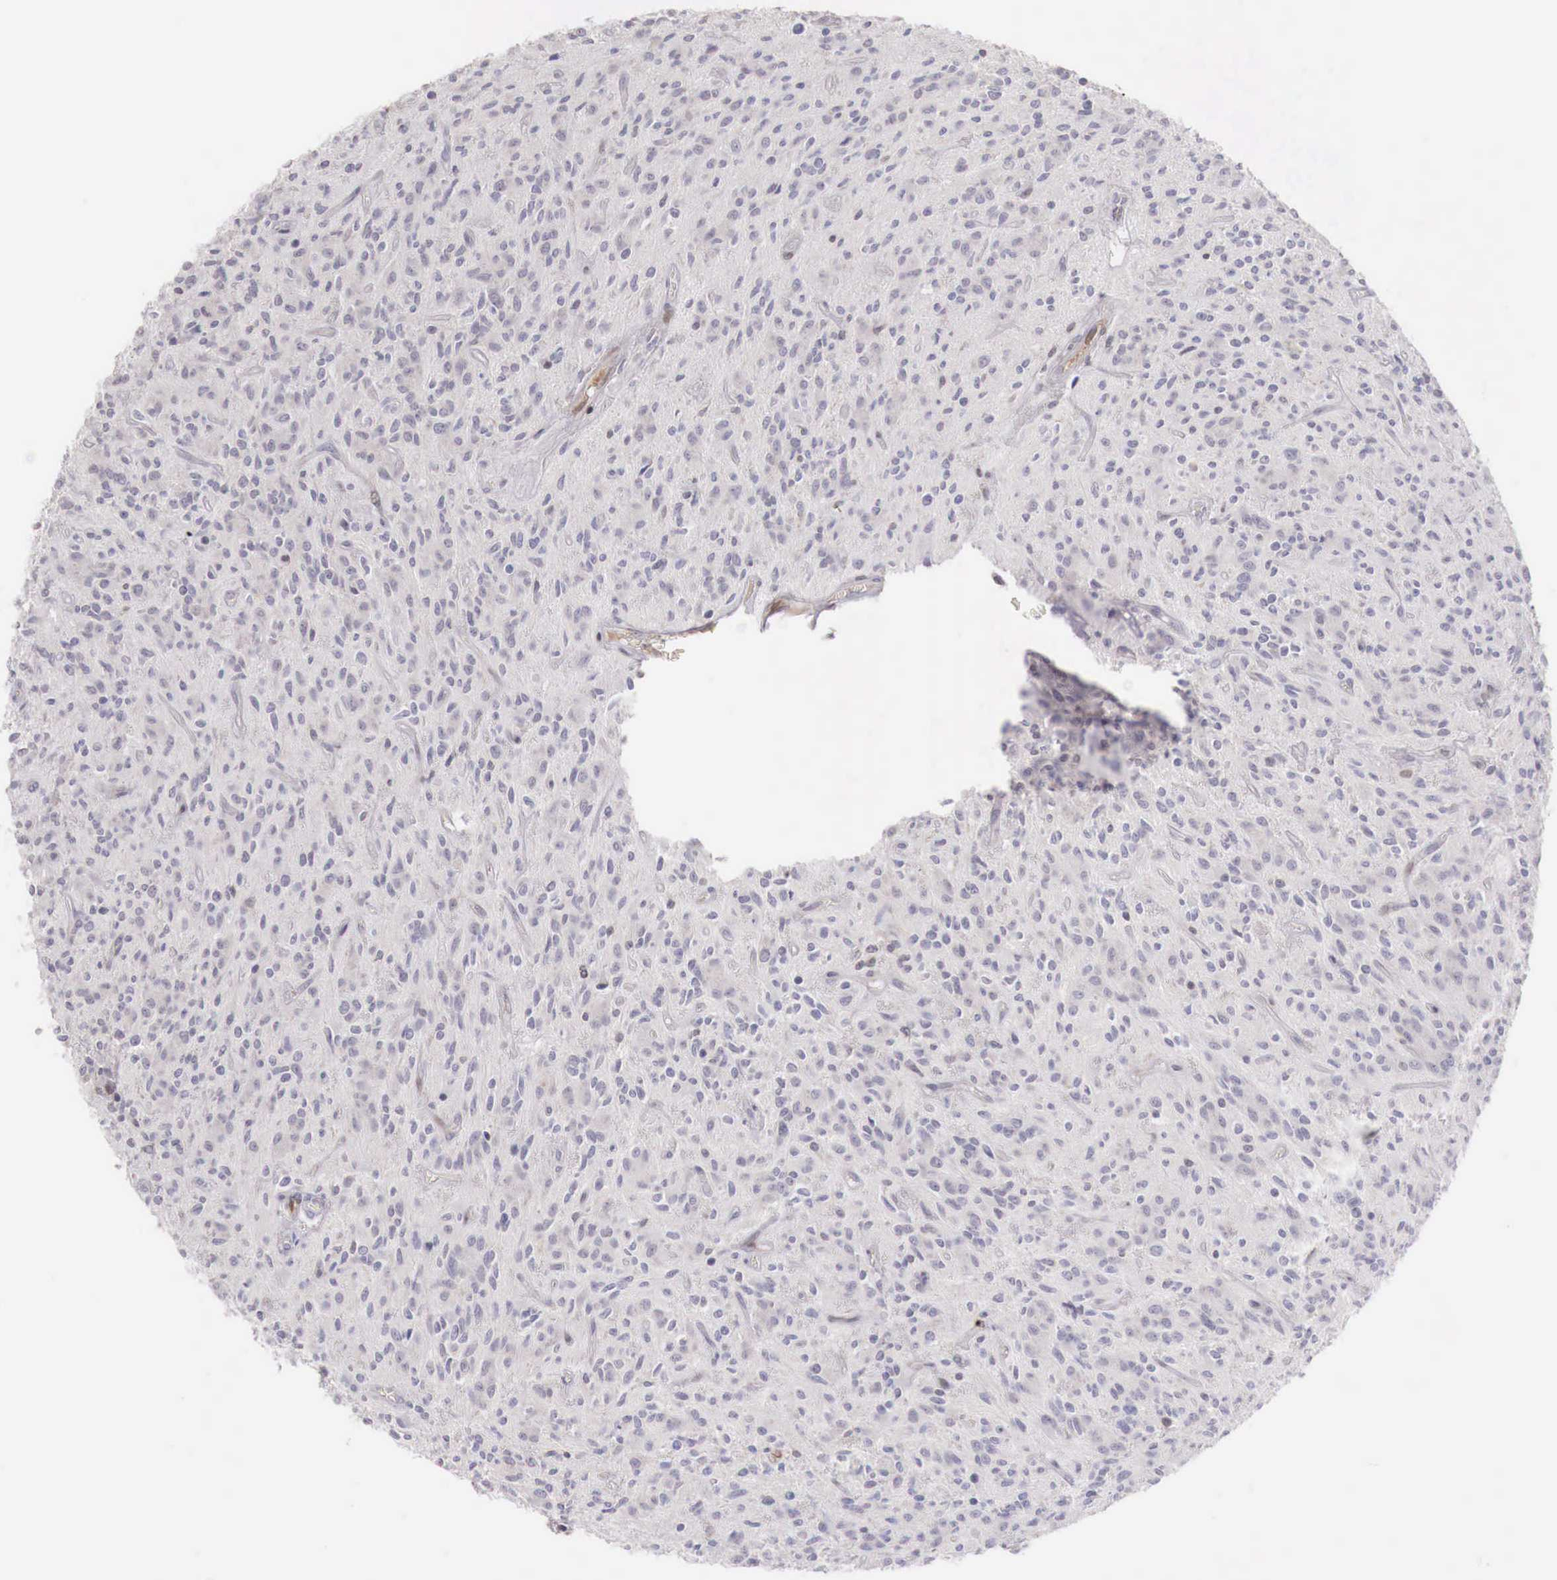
{"staining": {"intensity": "negative", "quantity": "none", "location": "none"}, "tissue": "glioma", "cell_type": "Tumor cells", "image_type": "cancer", "snomed": [{"axis": "morphology", "description": "Glioma, malignant, Low grade"}, {"axis": "topography", "description": "Brain"}], "caption": "The histopathology image exhibits no staining of tumor cells in glioma.", "gene": "CLCN5", "patient": {"sex": "female", "age": 15}}